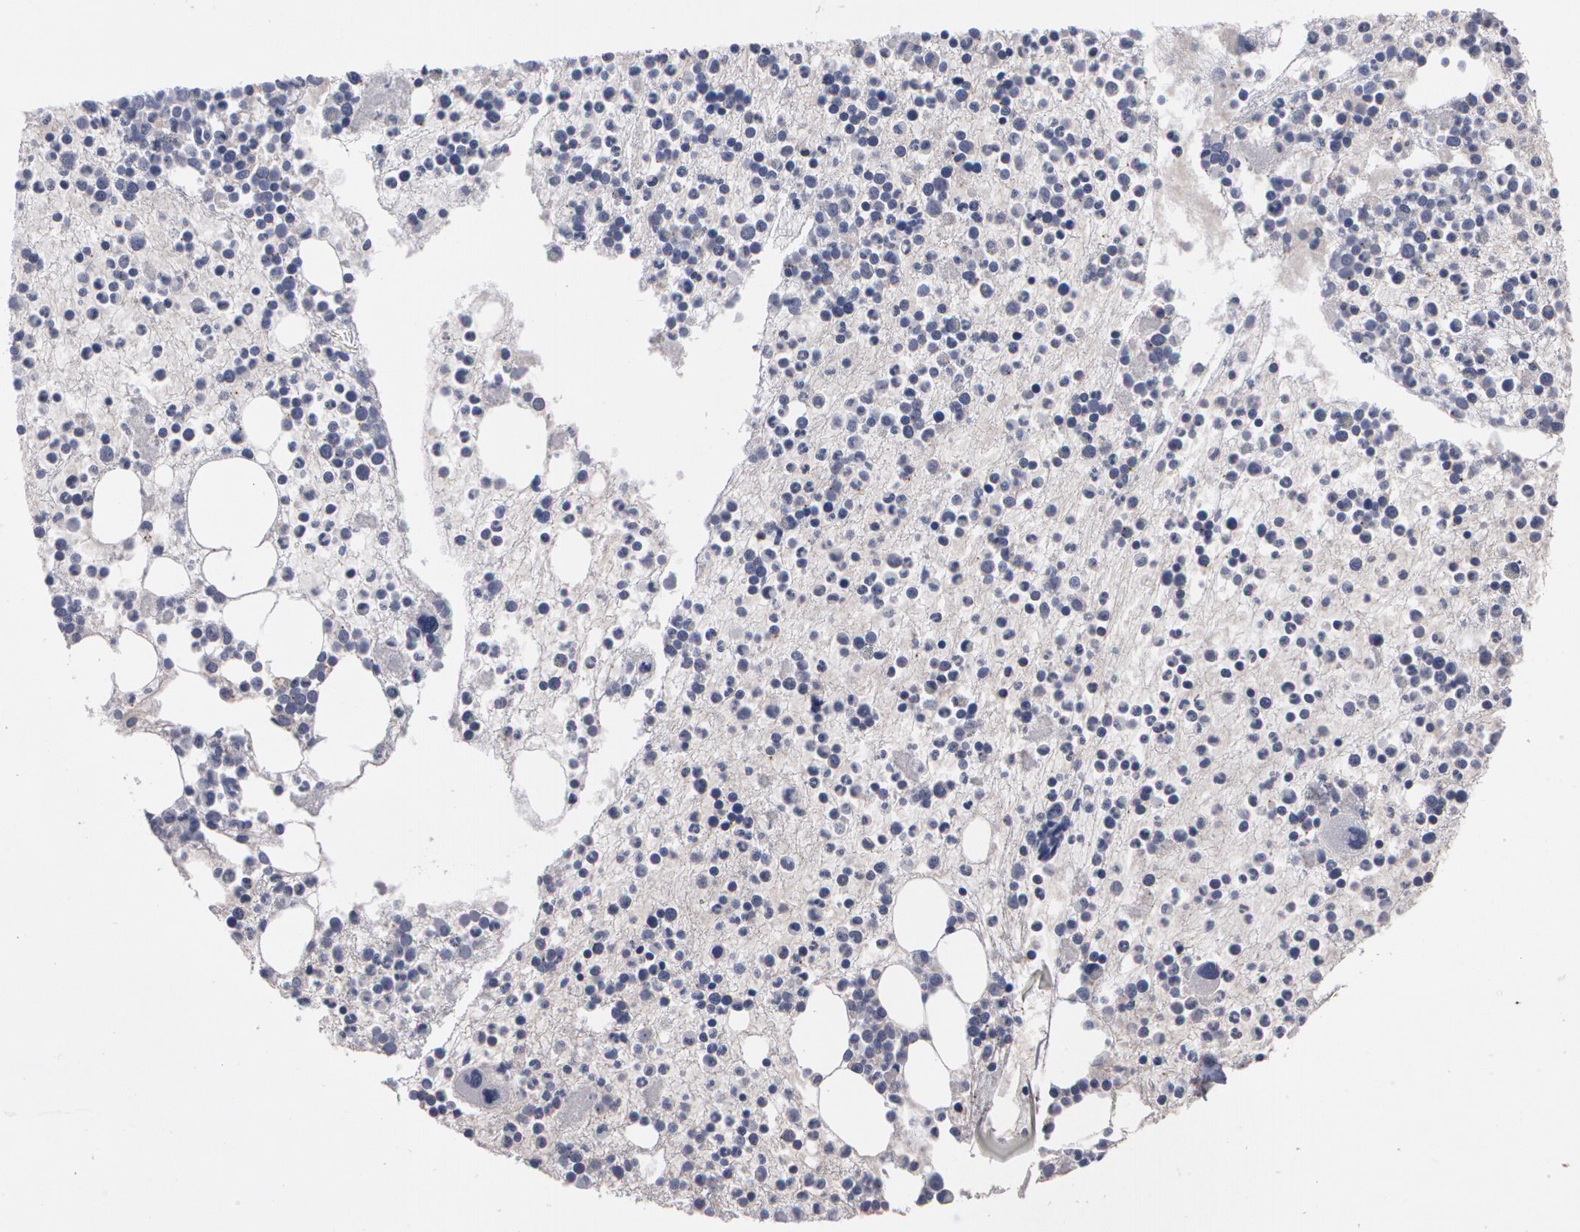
{"staining": {"intensity": "negative", "quantity": "none", "location": "none"}, "tissue": "bone marrow", "cell_type": "Hematopoietic cells", "image_type": "normal", "snomed": [{"axis": "morphology", "description": "Normal tissue, NOS"}, {"axis": "topography", "description": "Bone marrow"}], "caption": "High magnification brightfield microscopy of normal bone marrow stained with DAB (3,3'-diaminobenzidine) (brown) and counterstained with hematoxylin (blue): hematopoietic cells show no significant positivity. The staining was performed using DAB to visualize the protein expression in brown, while the nuclei were stained in blue with hematoxylin (Magnification: 20x).", "gene": "ARF6", "patient": {"sex": "male", "age": 15}}